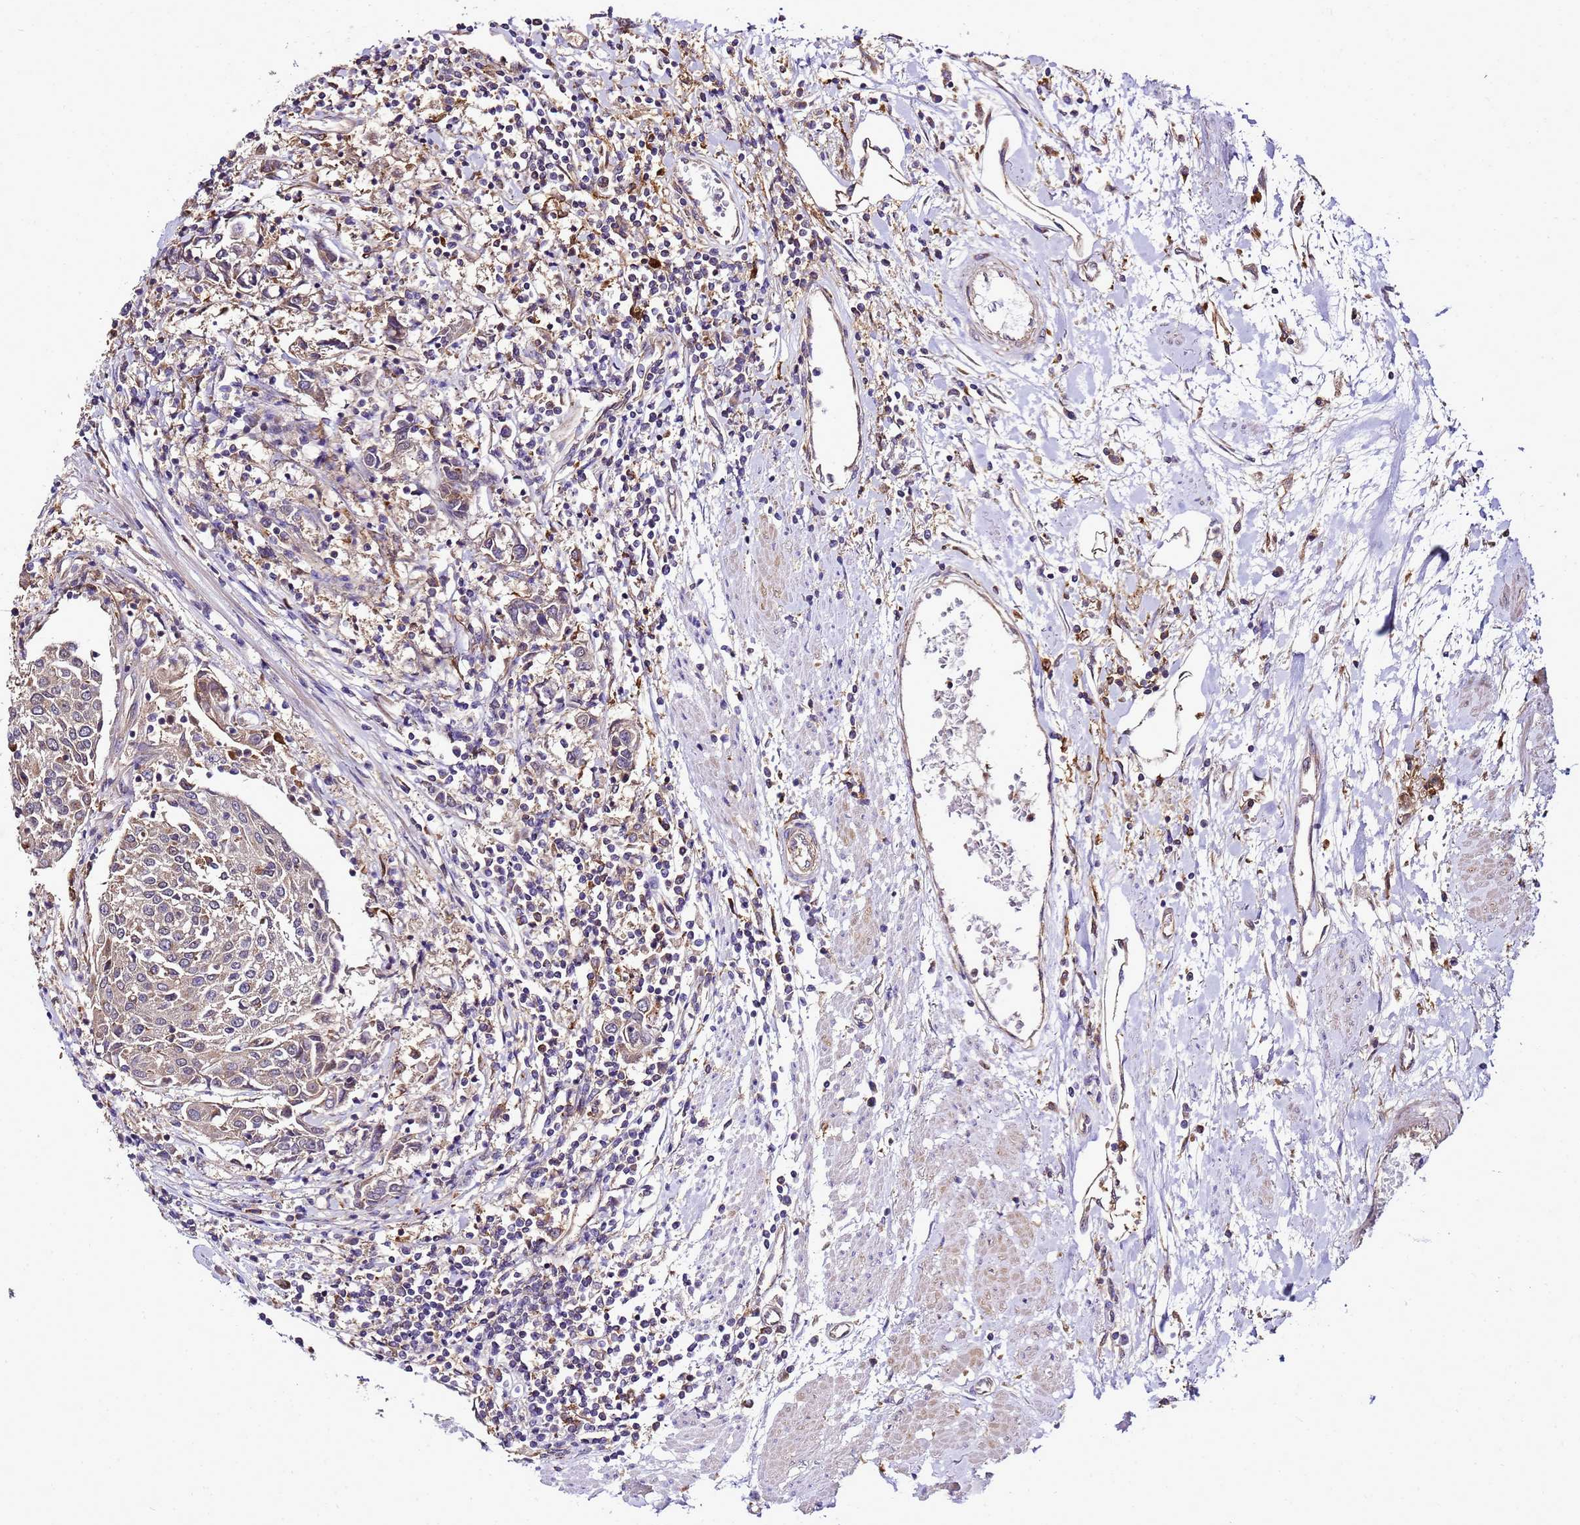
{"staining": {"intensity": "weak", "quantity": ">75%", "location": "cytoplasmic/membranous"}, "tissue": "urothelial cancer", "cell_type": "Tumor cells", "image_type": "cancer", "snomed": [{"axis": "morphology", "description": "Urothelial carcinoma, High grade"}, {"axis": "topography", "description": "Urinary bladder"}], "caption": "A histopathology image of human urothelial carcinoma (high-grade) stained for a protein shows weak cytoplasmic/membranous brown staining in tumor cells.", "gene": "TRABD", "patient": {"sex": "female", "age": 85}}